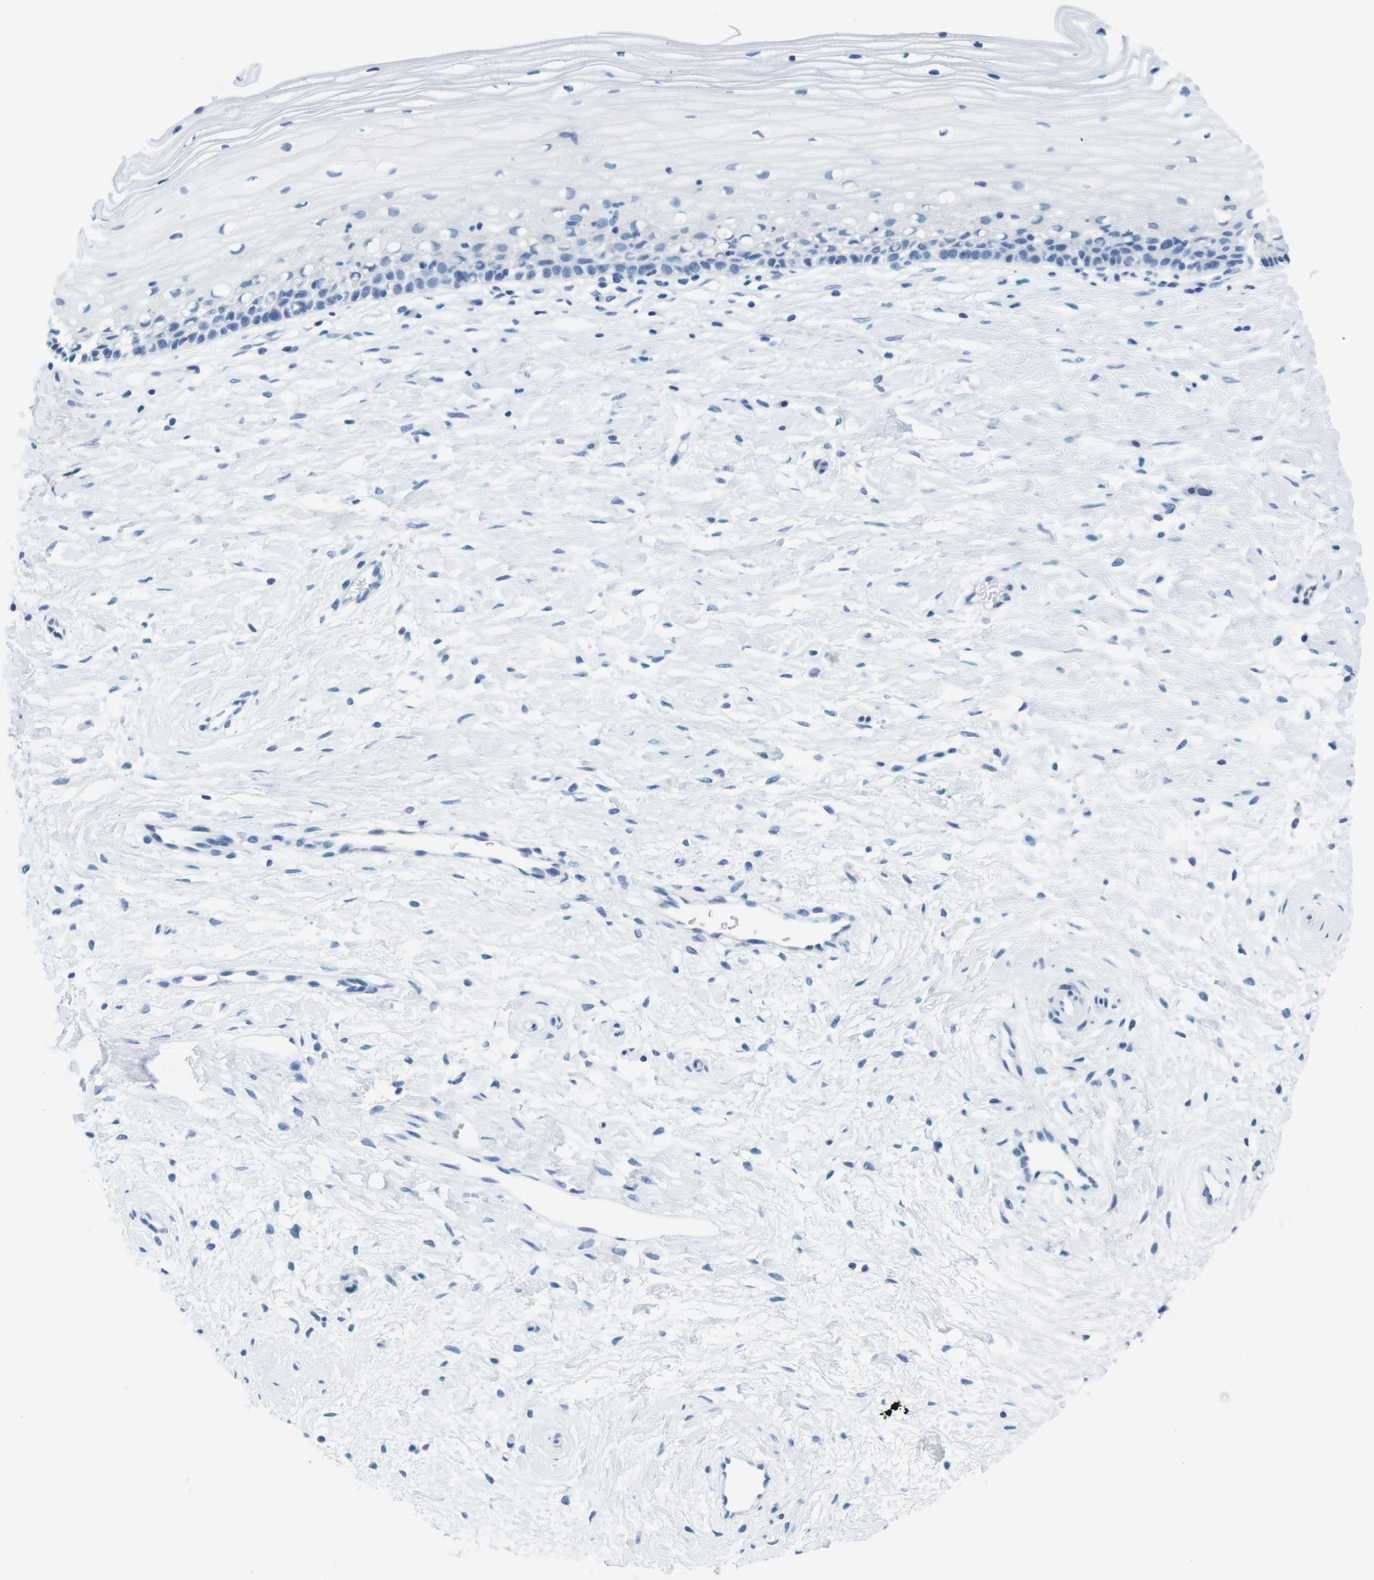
{"staining": {"intensity": "negative", "quantity": "none", "location": "none"}, "tissue": "cervix", "cell_type": "Glandular cells", "image_type": "normal", "snomed": [{"axis": "morphology", "description": "Normal tissue, NOS"}, {"axis": "topography", "description": "Cervix"}], "caption": "Glandular cells show no significant protein staining in unremarkable cervix.", "gene": "CYP2C9", "patient": {"sex": "female", "age": 39}}